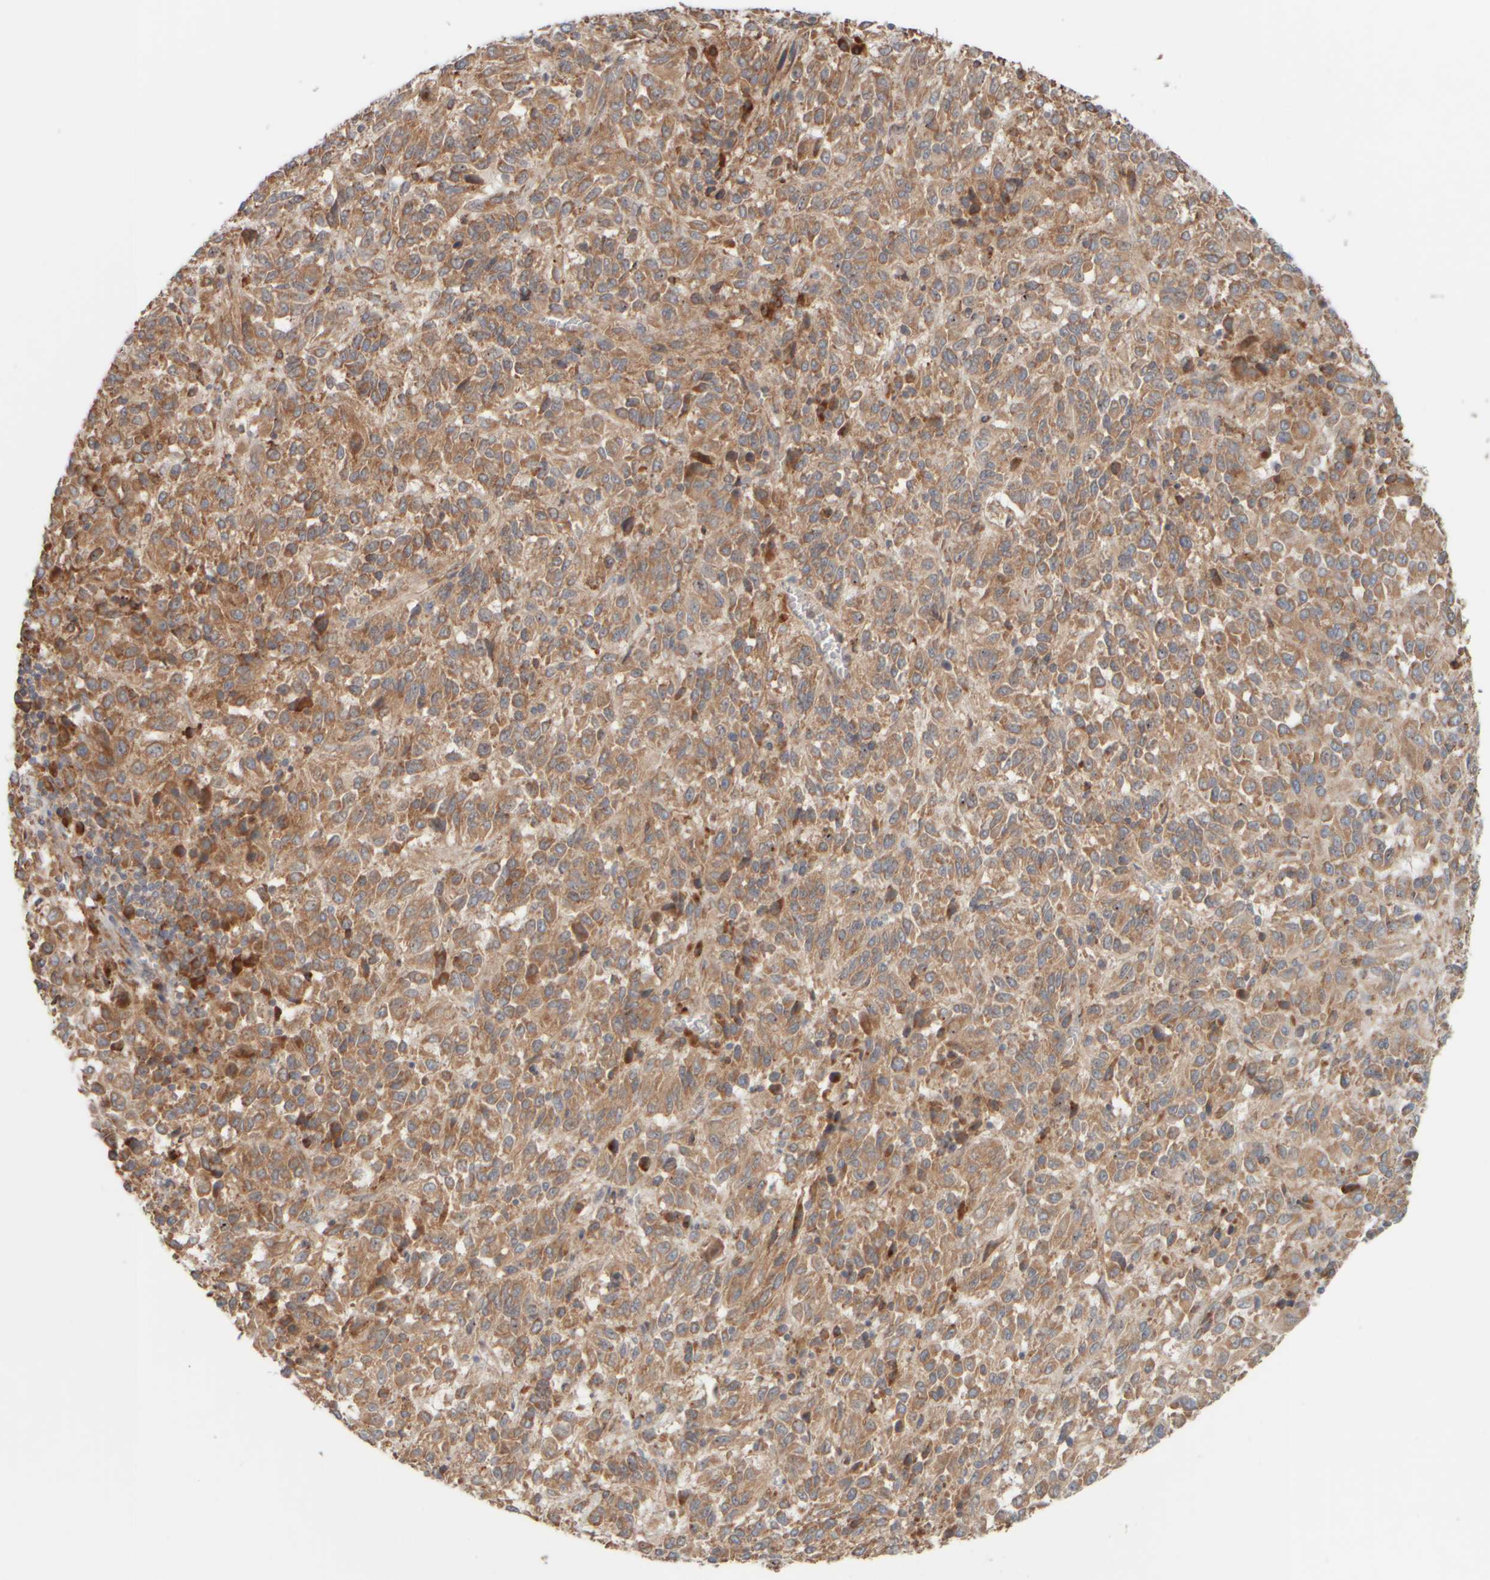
{"staining": {"intensity": "moderate", "quantity": ">75%", "location": "cytoplasmic/membranous"}, "tissue": "melanoma", "cell_type": "Tumor cells", "image_type": "cancer", "snomed": [{"axis": "morphology", "description": "Malignant melanoma, Metastatic site"}, {"axis": "topography", "description": "Lung"}], "caption": "Malignant melanoma (metastatic site) stained with a protein marker exhibits moderate staining in tumor cells.", "gene": "EIF2B3", "patient": {"sex": "male", "age": 64}}